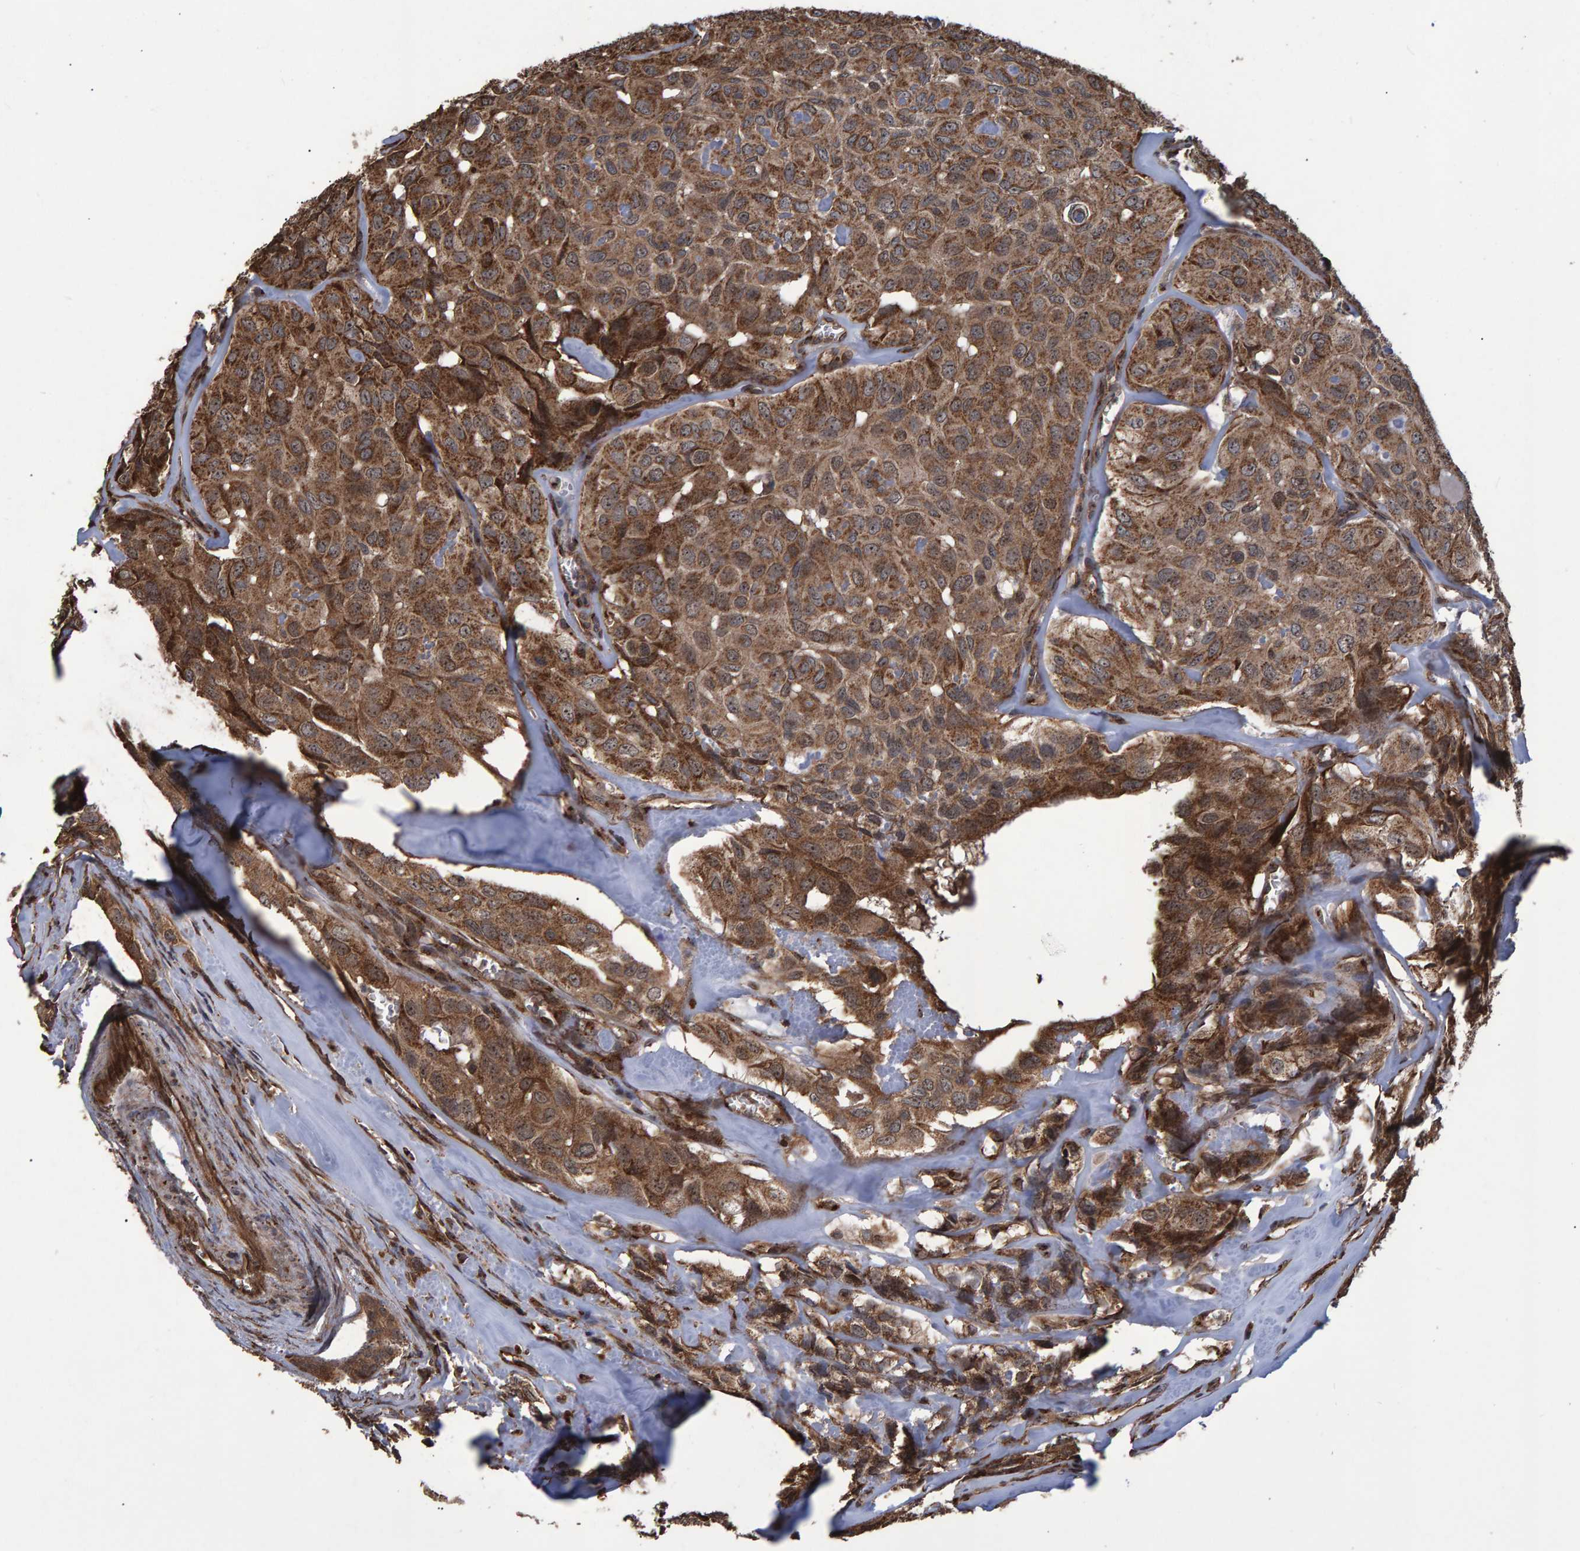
{"staining": {"intensity": "strong", "quantity": ">75%", "location": "cytoplasmic/membranous,nuclear"}, "tissue": "head and neck cancer", "cell_type": "Tumor cells", "image_type": "cancer", "snomed": [{"axis": "morphology", "description": "Adenocarcinoma, NOS"}, {"axis": "topography", "description": "Salivary gland, NOS"}, {"axis": "topography", "description": "Head-Neck"}], "caption": "Strong cytoplasmic/membranous and nuclear protein staining is present in about >75% of tumor cells in head and neck adenocarcinoma.", "gene": "TRIM68", "patient": {"sex": "female", "age": 76}}